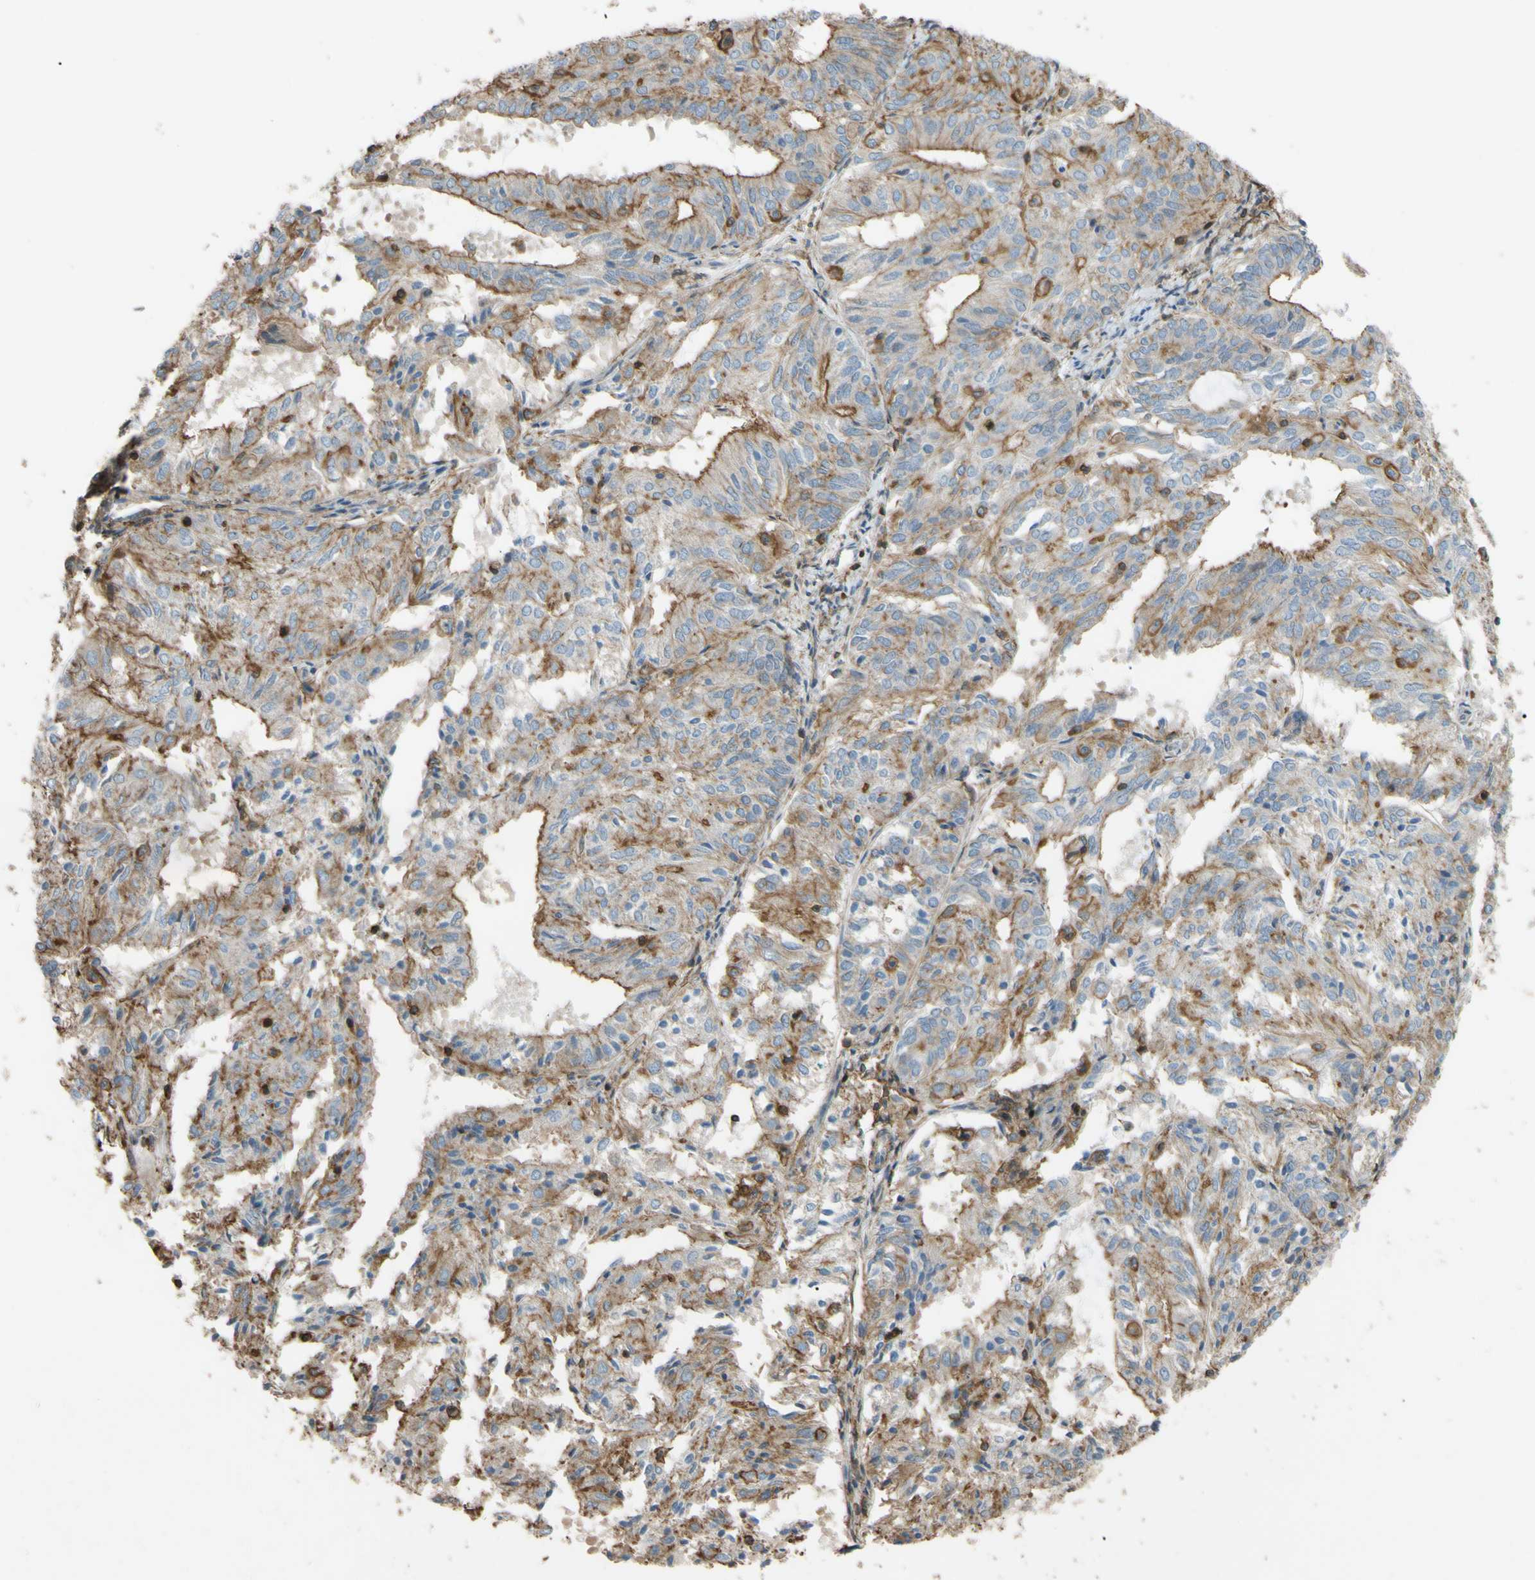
{"staining": {"intensity": "moderate", "quantity": ">75%", "location": "cytoplasmic/membranous"}, "tissue": "endometrial cancer", "cell_type": "Tumor cells", "image_type": "cancer", "snomed": [{"axis": "morphology", "description": "Adenocarcinoma, NOS"}, {"axis": "topography", "description": "Uterus"}], "caption": "Immunohistochemistry (DAB) staining of adenocarcinoma (endometrial) shows moderate cytoplasmic/membranous protein positivity in about >75% of tumor cells.", "gene": "ADD3", "patient": {"sex": "female", "age": 60}}